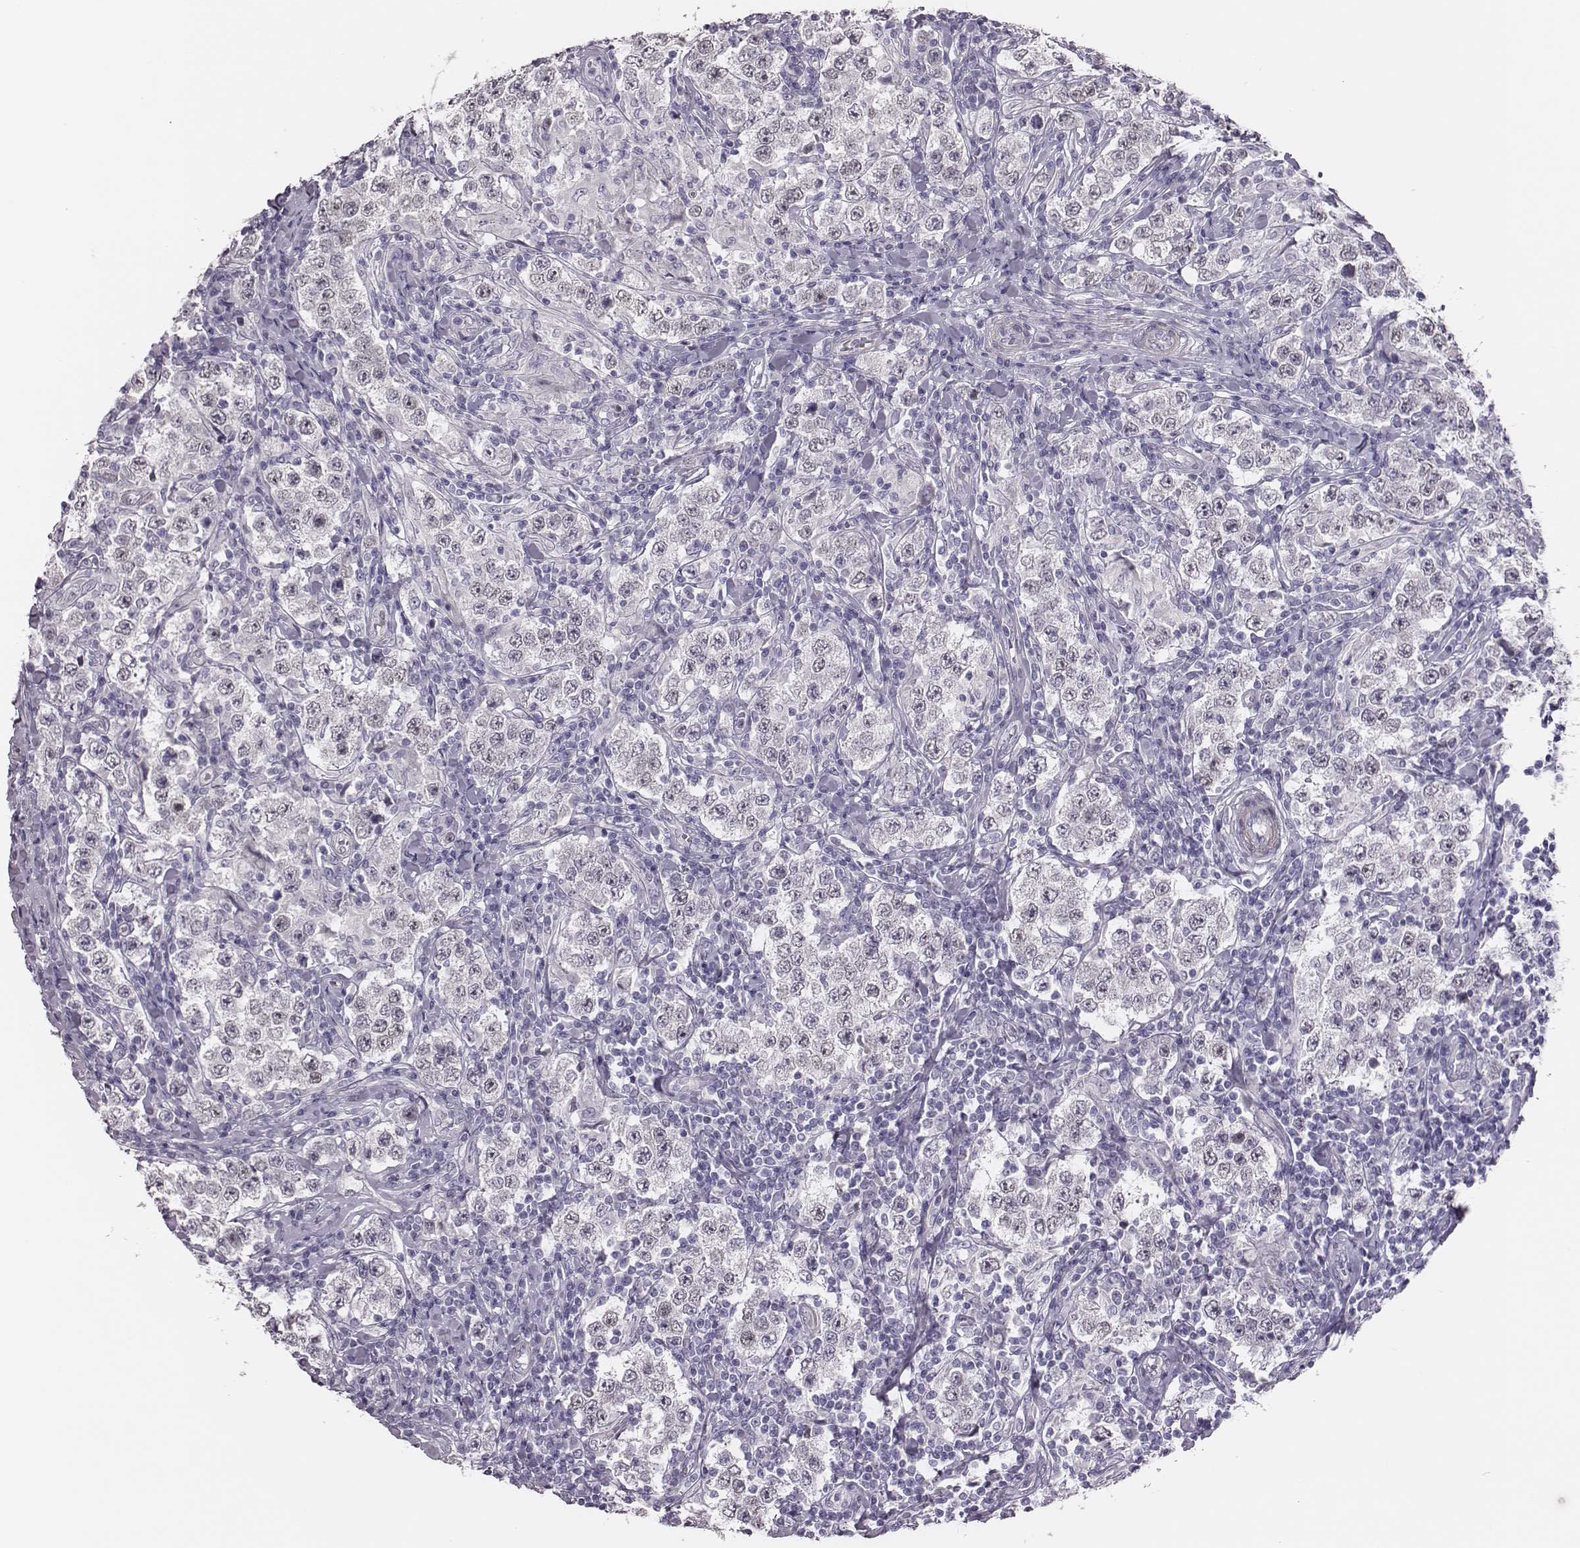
{"staining": {"intensity": "negative", "quantity": "none", "location": "none"}, "tissue": "testis cancer", "cell_type": "Tumor cells", "image_type": "cancer", "snomed": [{"axis": "morphology", "description": "Seminoma, NOS"}, {"axis": "morphology", "description": "Carcinoma, Embryonal, NOS"}, {"axis": "topography", "description": "Testis"}], "caption": "Human embryonal carcinoma (testis) stained for a protein using immunohistochemistry (IHC) demonstrates no expression in tumor cells.", "gene": "SCML2", "patient": {"sex": "male", "age": 41}}